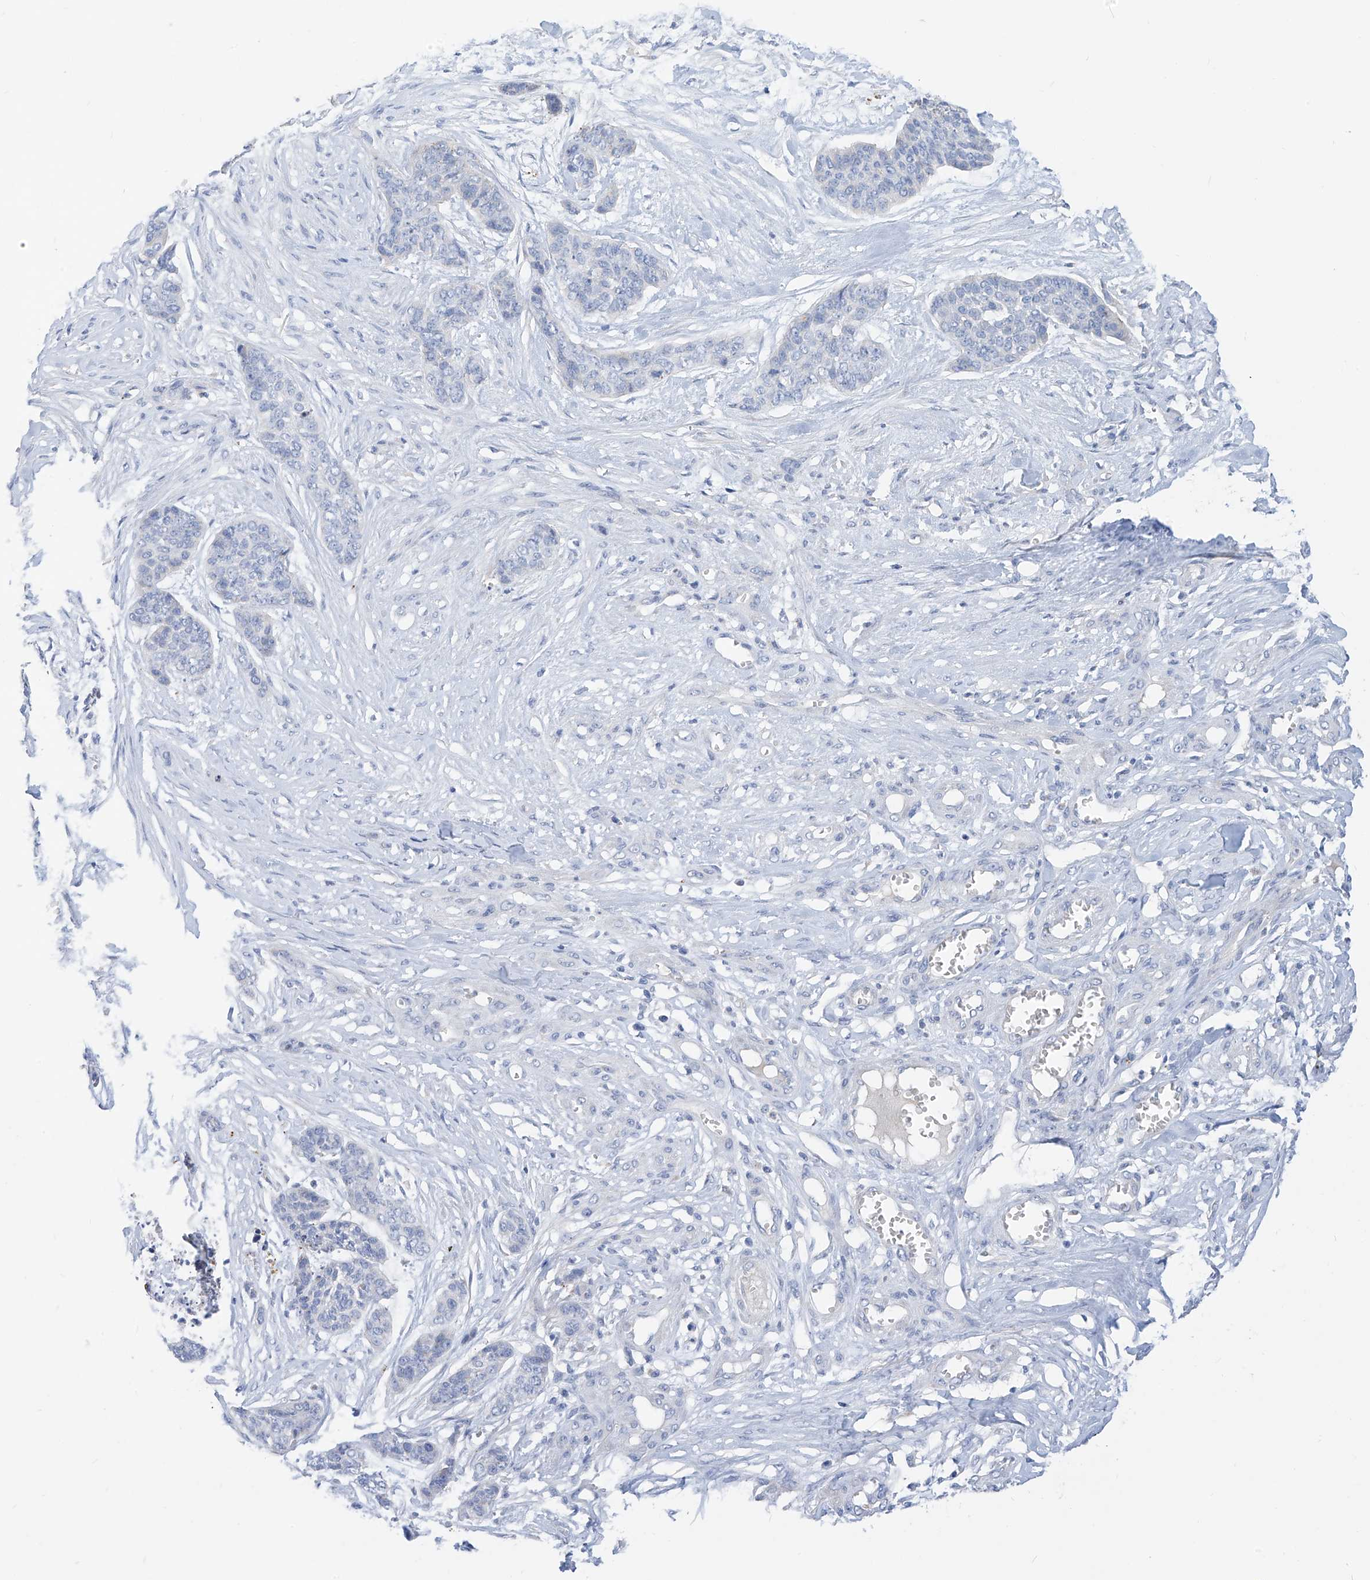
{"staining": {"intensity": "negative", "quantity": "none", "location": "none"}, "tissue": "skin cancer", "cell_type": "Tumor cells", "image_type": "cancer", "snomed": [{"axis": "morphology", "description": "Basal cell carcinoma"}, {"axis": "topography", "description": "Skin"}], "caption": "A photomicrograph of human skin cancer (basal cell carcinoma) is negative for staining in tumor cells.", "gene": "ZNF404", "patient": {"sex": "female", "age": 64}}